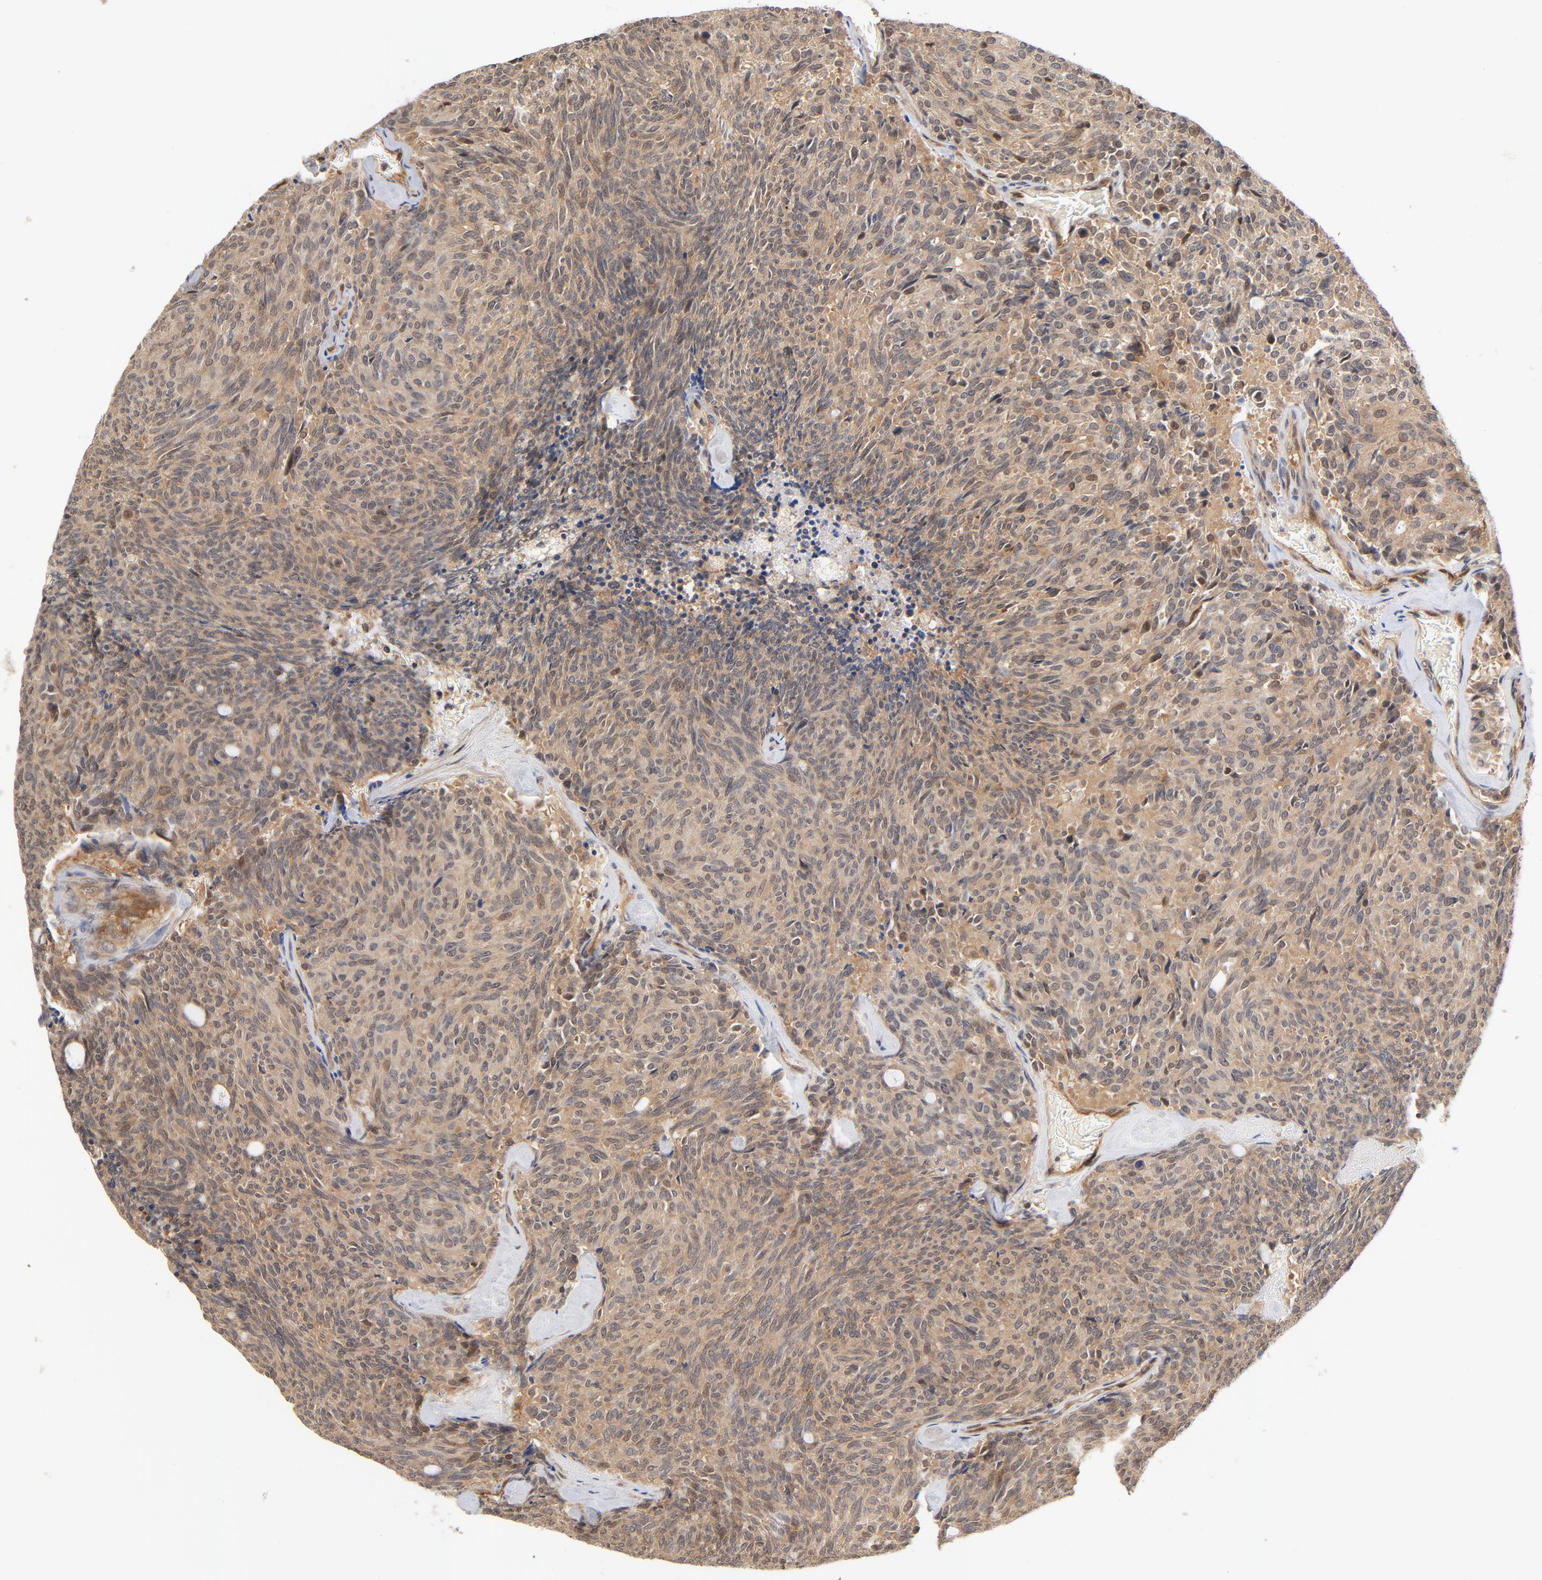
{"staining": {"intensity": "weak", "quantity": ">75%", "location": "cytoplasmic/membranous"}, "tissue": "carcinoid", "cell_type": "Tumor cells", "image_type": "cancer", "snomed": [{"axis": "morphology", "description": "Carcinoid, malignant, NOS"}, {"axis": "topography", "description": "Pancreas"}], "caption": "High-magnification brightfield microscopy of malignant carcinoid stained with DAB (brown) and counterstained with hematoxylin (blue). tumor cells exhibit weak cytoplasmic/membranous positivity is present in about>75% of cells. (Stains: DAB in brown, nuclei in blue, Microscopy: brightfield microscopy at high magnification).", "gene": "CDC37", "patient": {"sex": "female", "age": 54}}